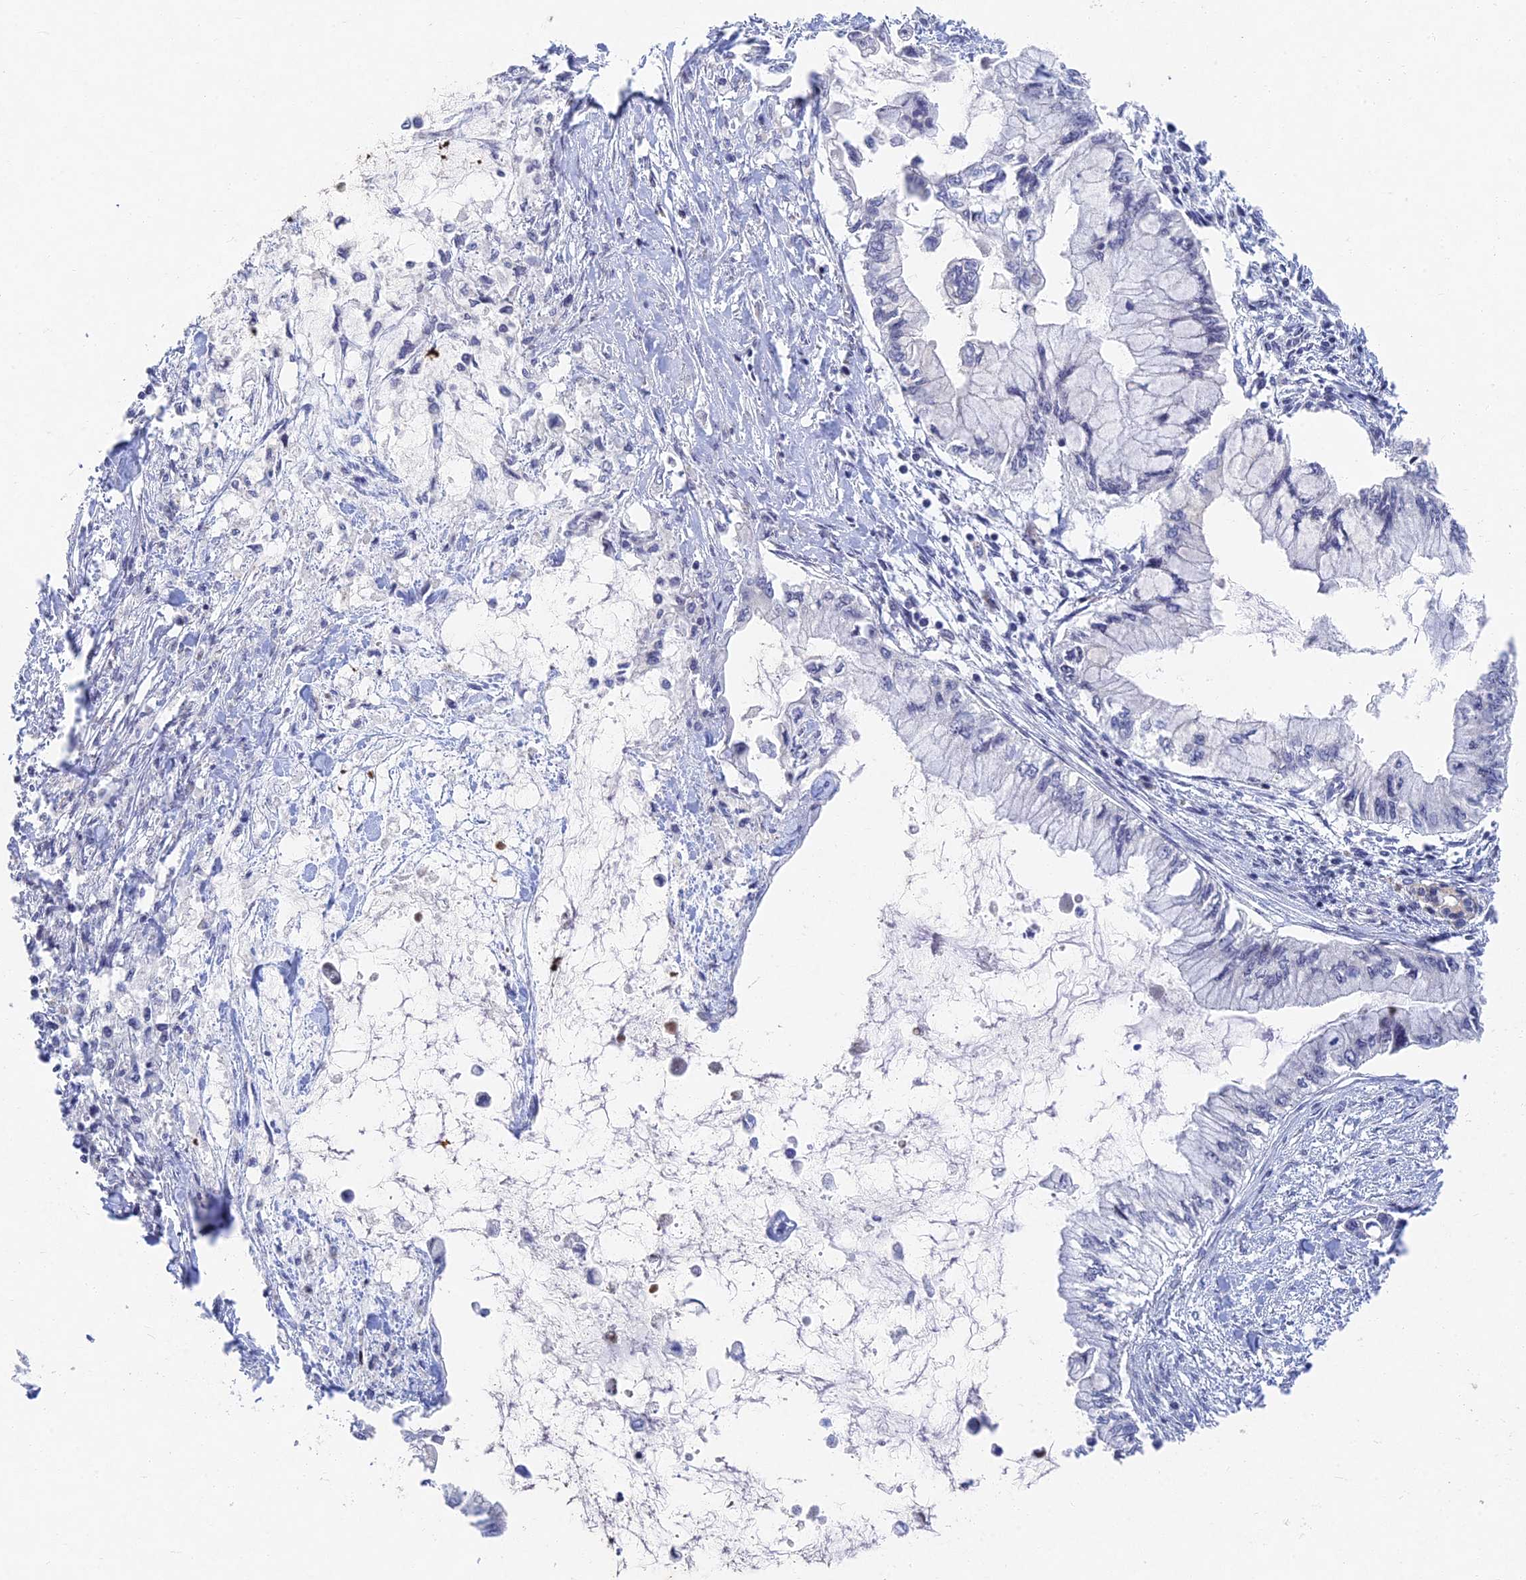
{"staining": {"intensity": "negative", "quantity": "none", "location": "none"}, "tissue": "pancreatic cancer", "cell_type": "Tumor cells", "image_type": "cancer", "snomed": [{"axis": "morphology", "description": "Adenocarcinoma, NOS"}, {"axis": "topography", "description": "Pancreas"}], "caption": "This is an immunohistochemistry (IHC) histopathology image of pancreatic adenocarcinoma. There is no staining in tumor cells.", "gene": "GNA15", "patient": {"sex": "male", "age": 48}}